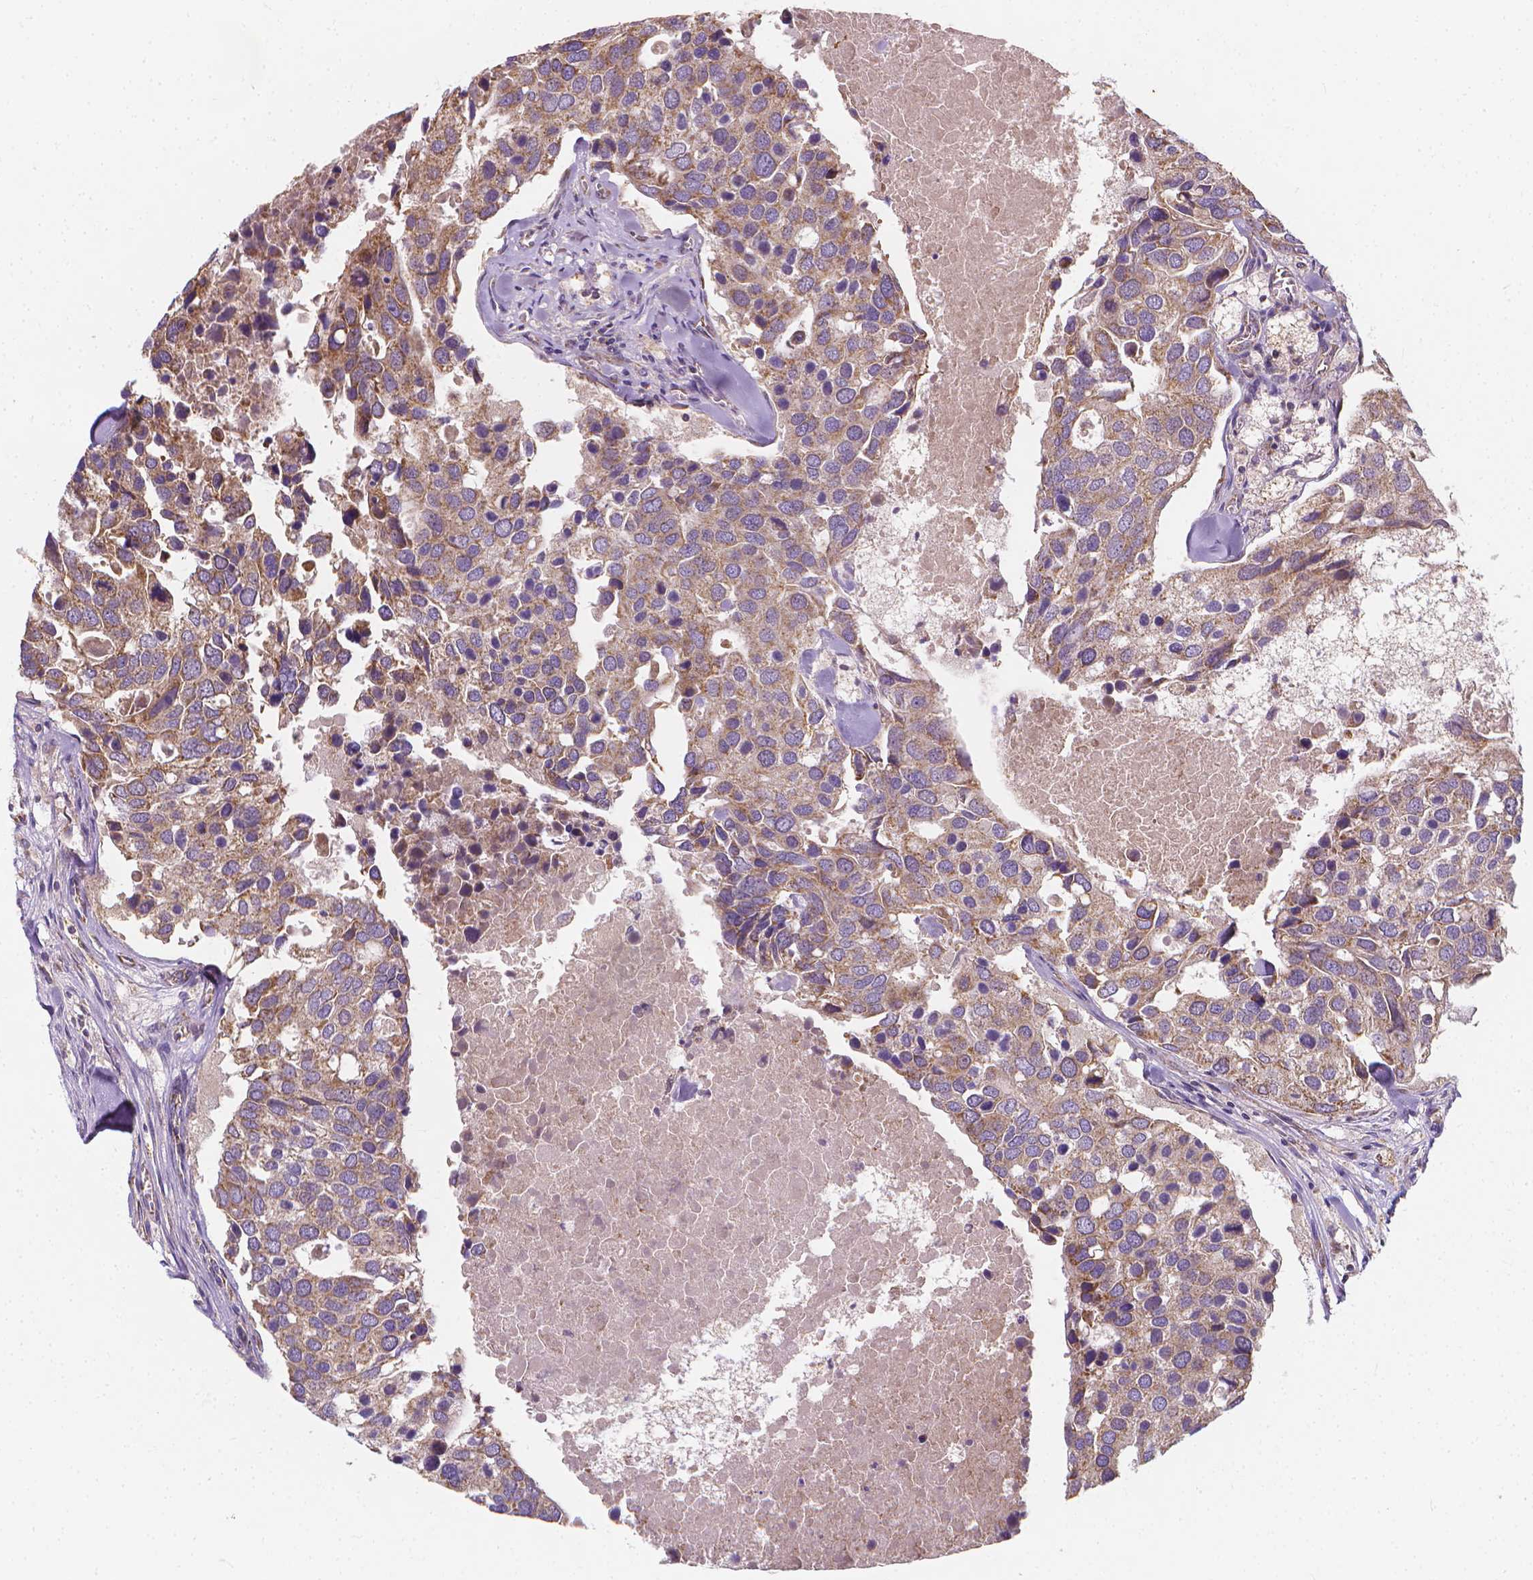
{"staining": {"intensity": "moderate", "quantity": ">75%", "location": "cytoplasmic/membranous"}, "tissue": "breast cancer", "cell_type": "Tumor cells", "image_type": "cancer", "snomed": [{"axis": "morphology", "description": "Duct carcinoma"}, {"axis": "topography", "description": "Breast"}], "caption": "There is medium levels of moderate cytoplasmic/membranous expression in tumor cells of infiltrating ductal carcinoma (breast), as demonstrated by immunohistochemical staining (brown color).", "gene": "SNCAIP", "patient": {"sex": "female", "age": 83}}